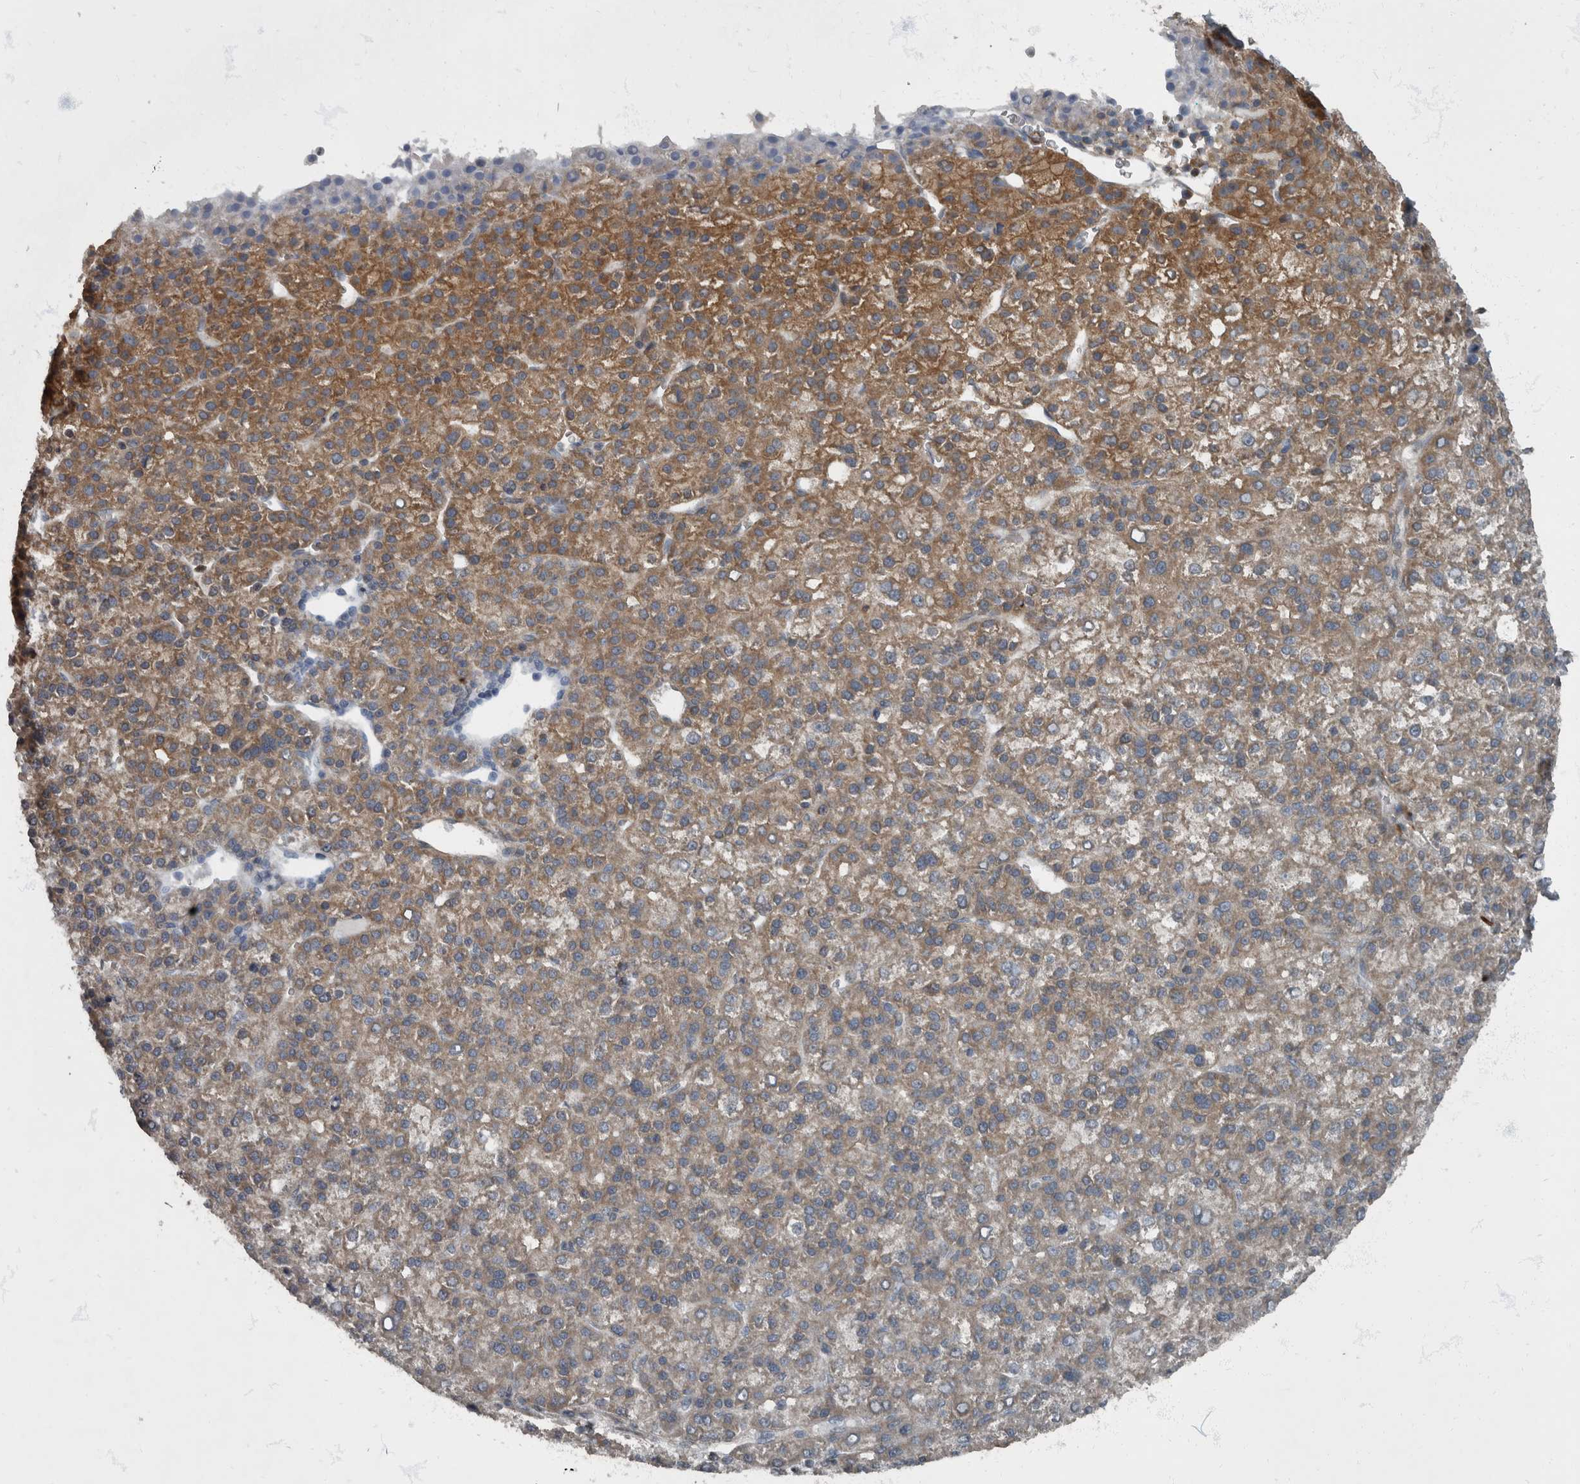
{"staining": {"intensity": "moderate", "quantity": ">75%", "location": "cytoplasmic/membranous"}, "tissue": "liver cancer", "cell_type": "Tumor cells", "image_type": "cancer", "snomed": [{"axis": "morphology", "description": "Carcinoma, Hepatocellular, NOS"}, {"axis": "topography", "description": "Liver"}], "caption": "Immunohistochemistry (IHC) image of hepatocellular carcinoma (liver) stained for a protein (brown), which exhibits medium levels of moderate cytoplasmic/membranous staining in about >75% of tumor cells.", "gene": "RABGGTB", "patient": {"sex": "female", "age": 58}}